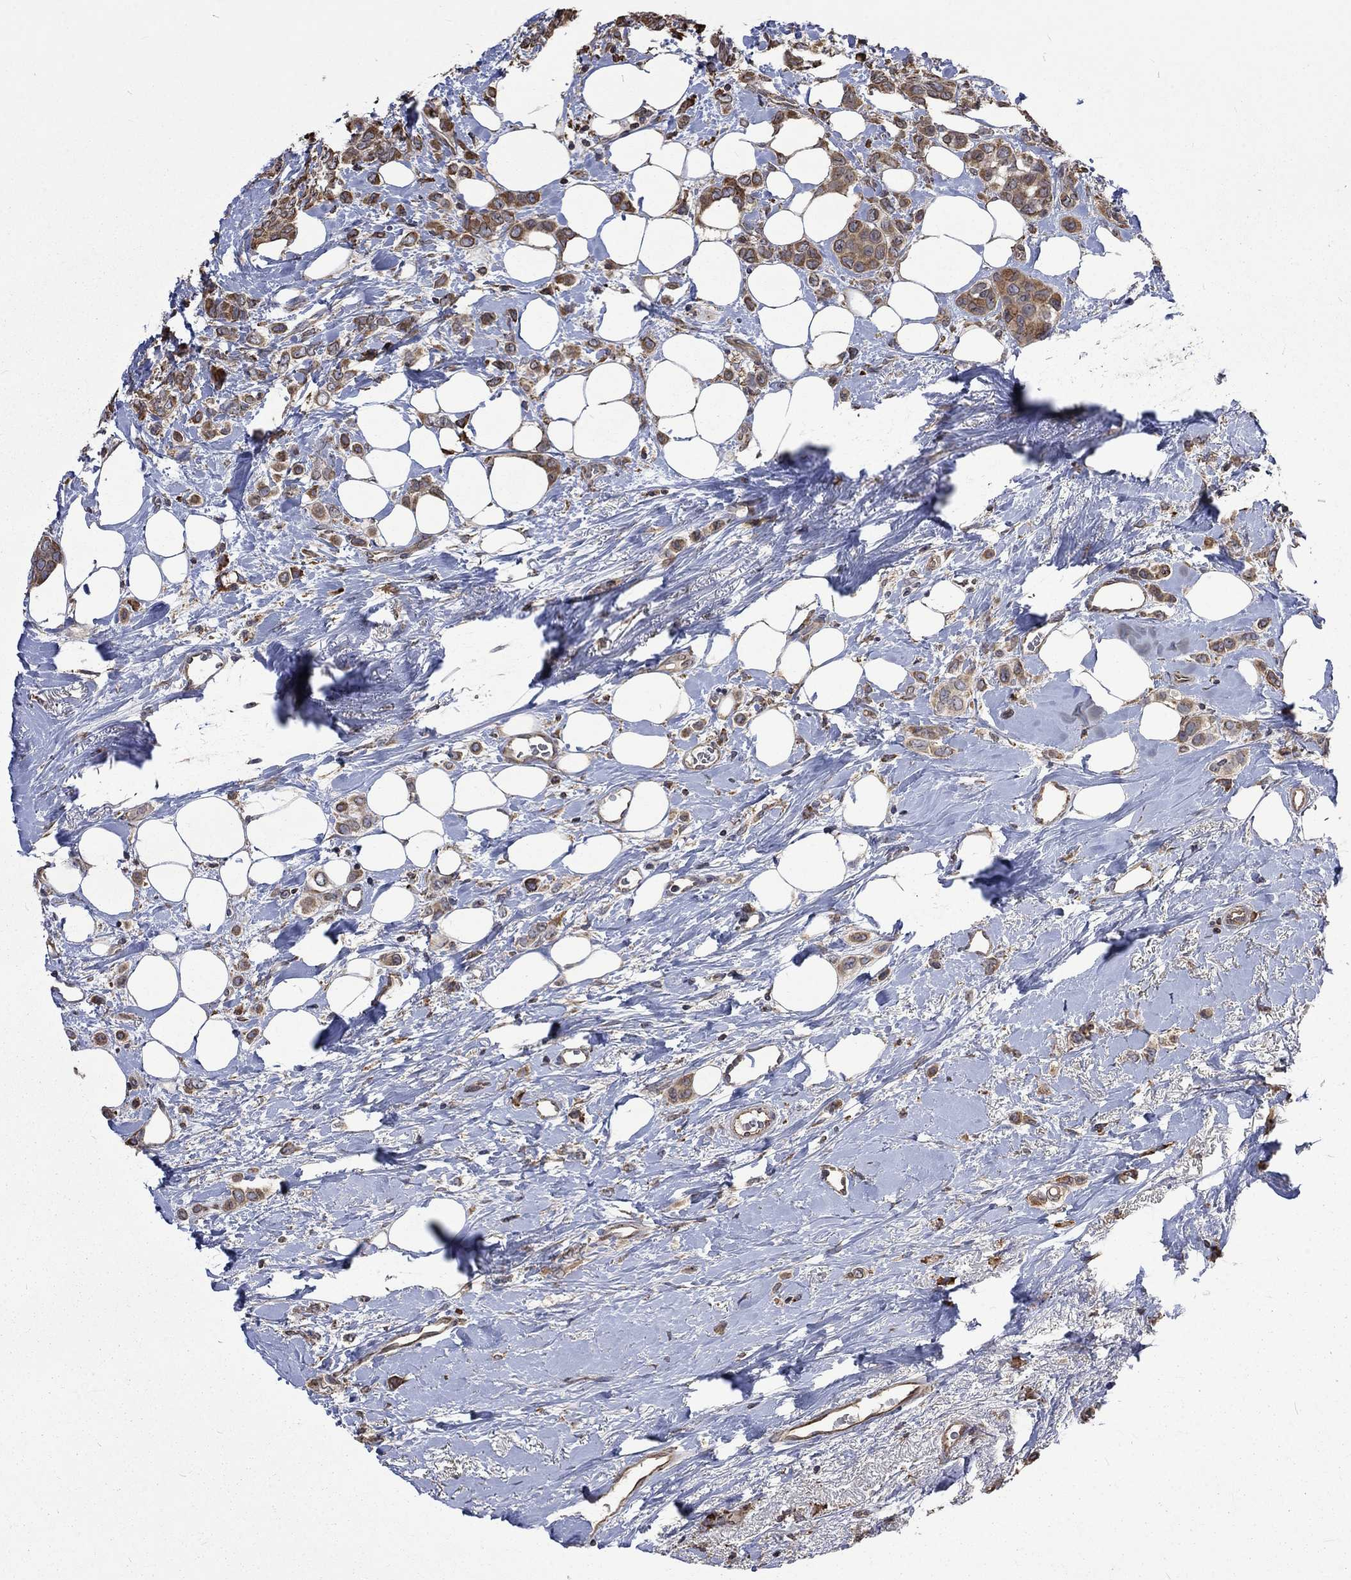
{"staining": {"intensity": "moderate", "quantity": ">75%", "location": "cytoplasmic/membranous"}, "tissue": "breast cancer", "cell_type": "Tumor cells", "image_type": "cancer", "snomed": [{"axis": "morphology", "description": "Lobular carcinoma"}, {"axis": "topography", "description": "Breast"}], "caption": "Breast lobular carcinoma stained with a brown dye reveals moderate cytoplasmic/membranous positive staining in approximately >75% of tumor cells.", "gene": "ESRRA", "patient": {"sex": "female", "age": 66}}